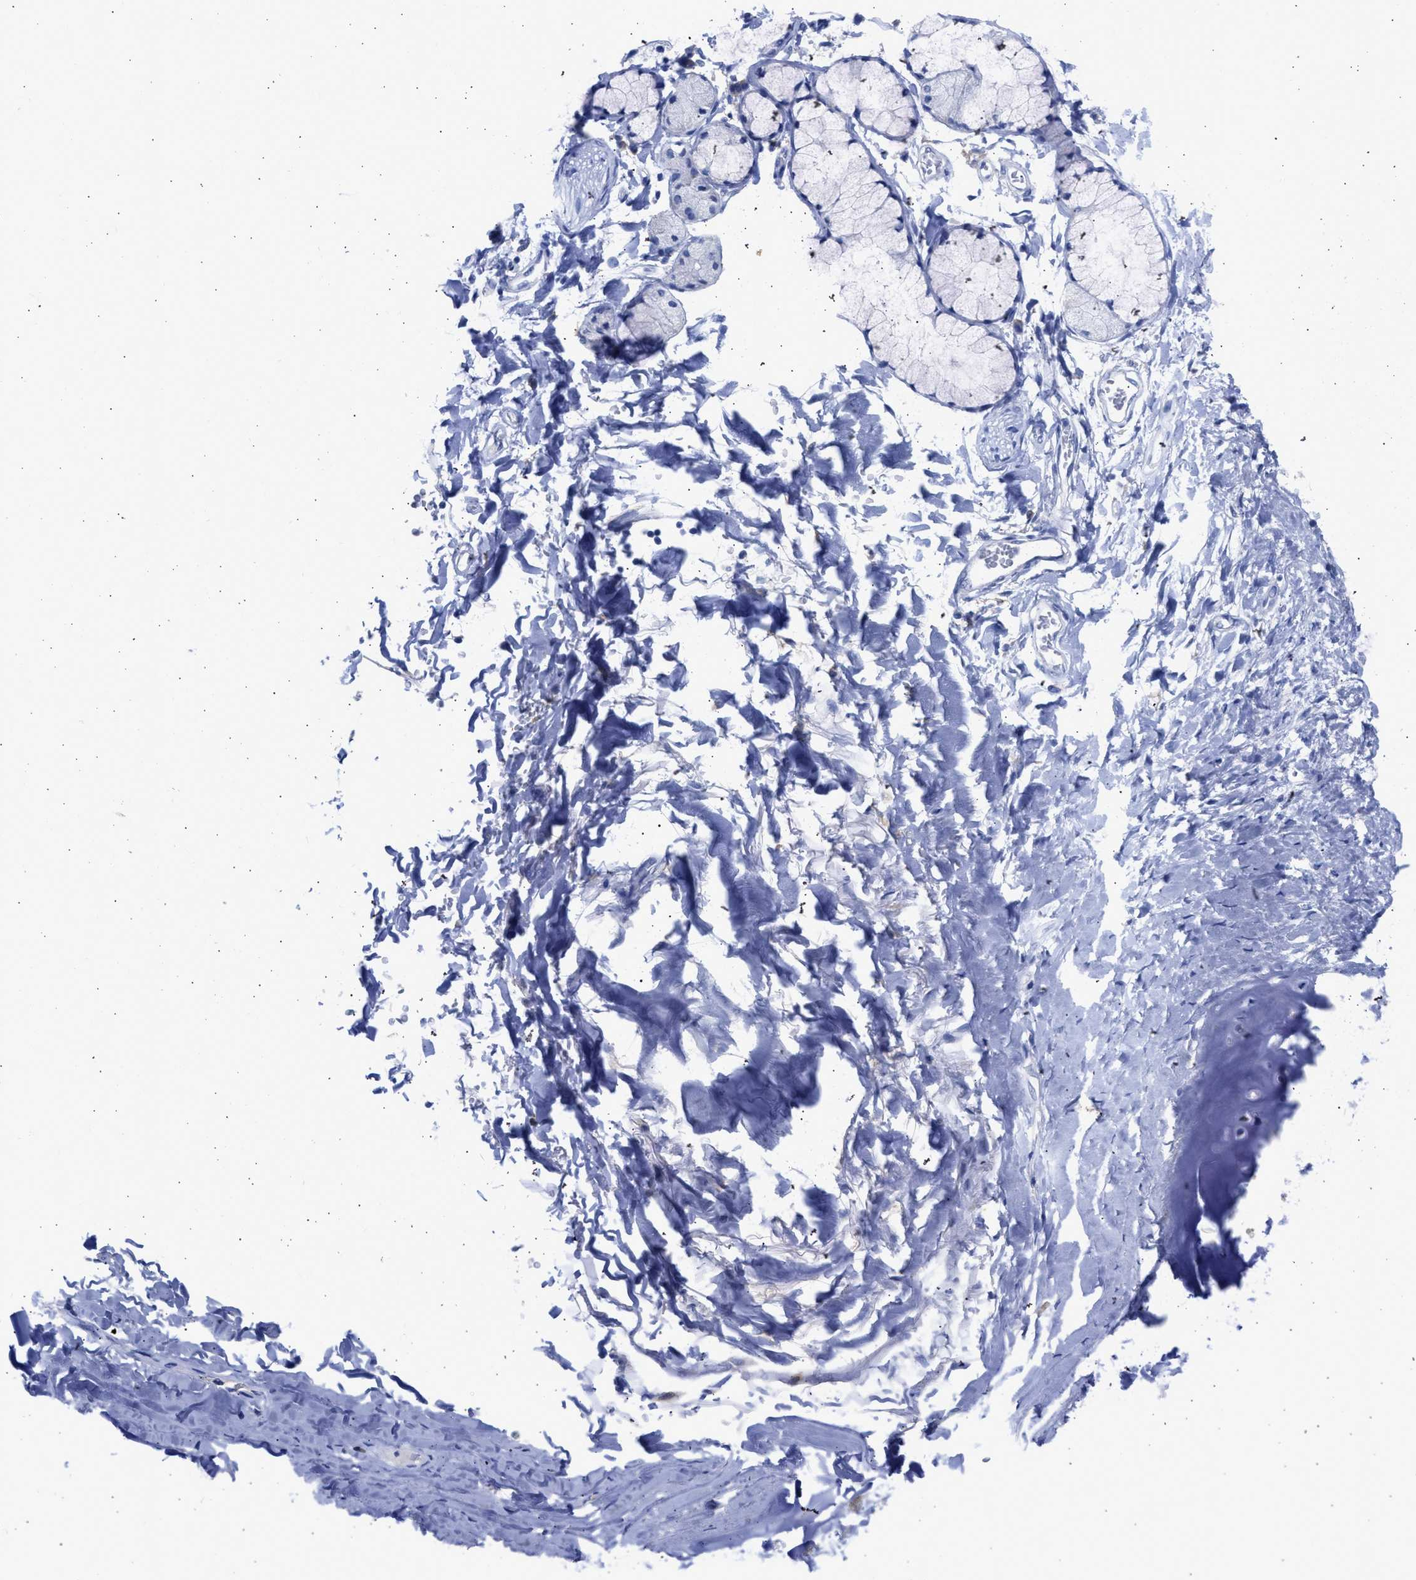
{"staining": {"intensity": "negative", "quantity": "none", "location": "none"}, "tissue": "adipose tissue", "cell_type": "Adipocytes", "image_type": "normal", "snomed": [{"axis": "morphology", "description": "Normal tissue, NOS"}, {"axis": "topography", "description": "Cartilage tissue"}, {"axis": "topography", "description": "Bronchus"}], "caption": "This is an IHC micrograph of benign adipose tissue. There is no staining in adipocytes.", "gene": "RSPH1", "patient": {"sex": "female", "age": 73}}